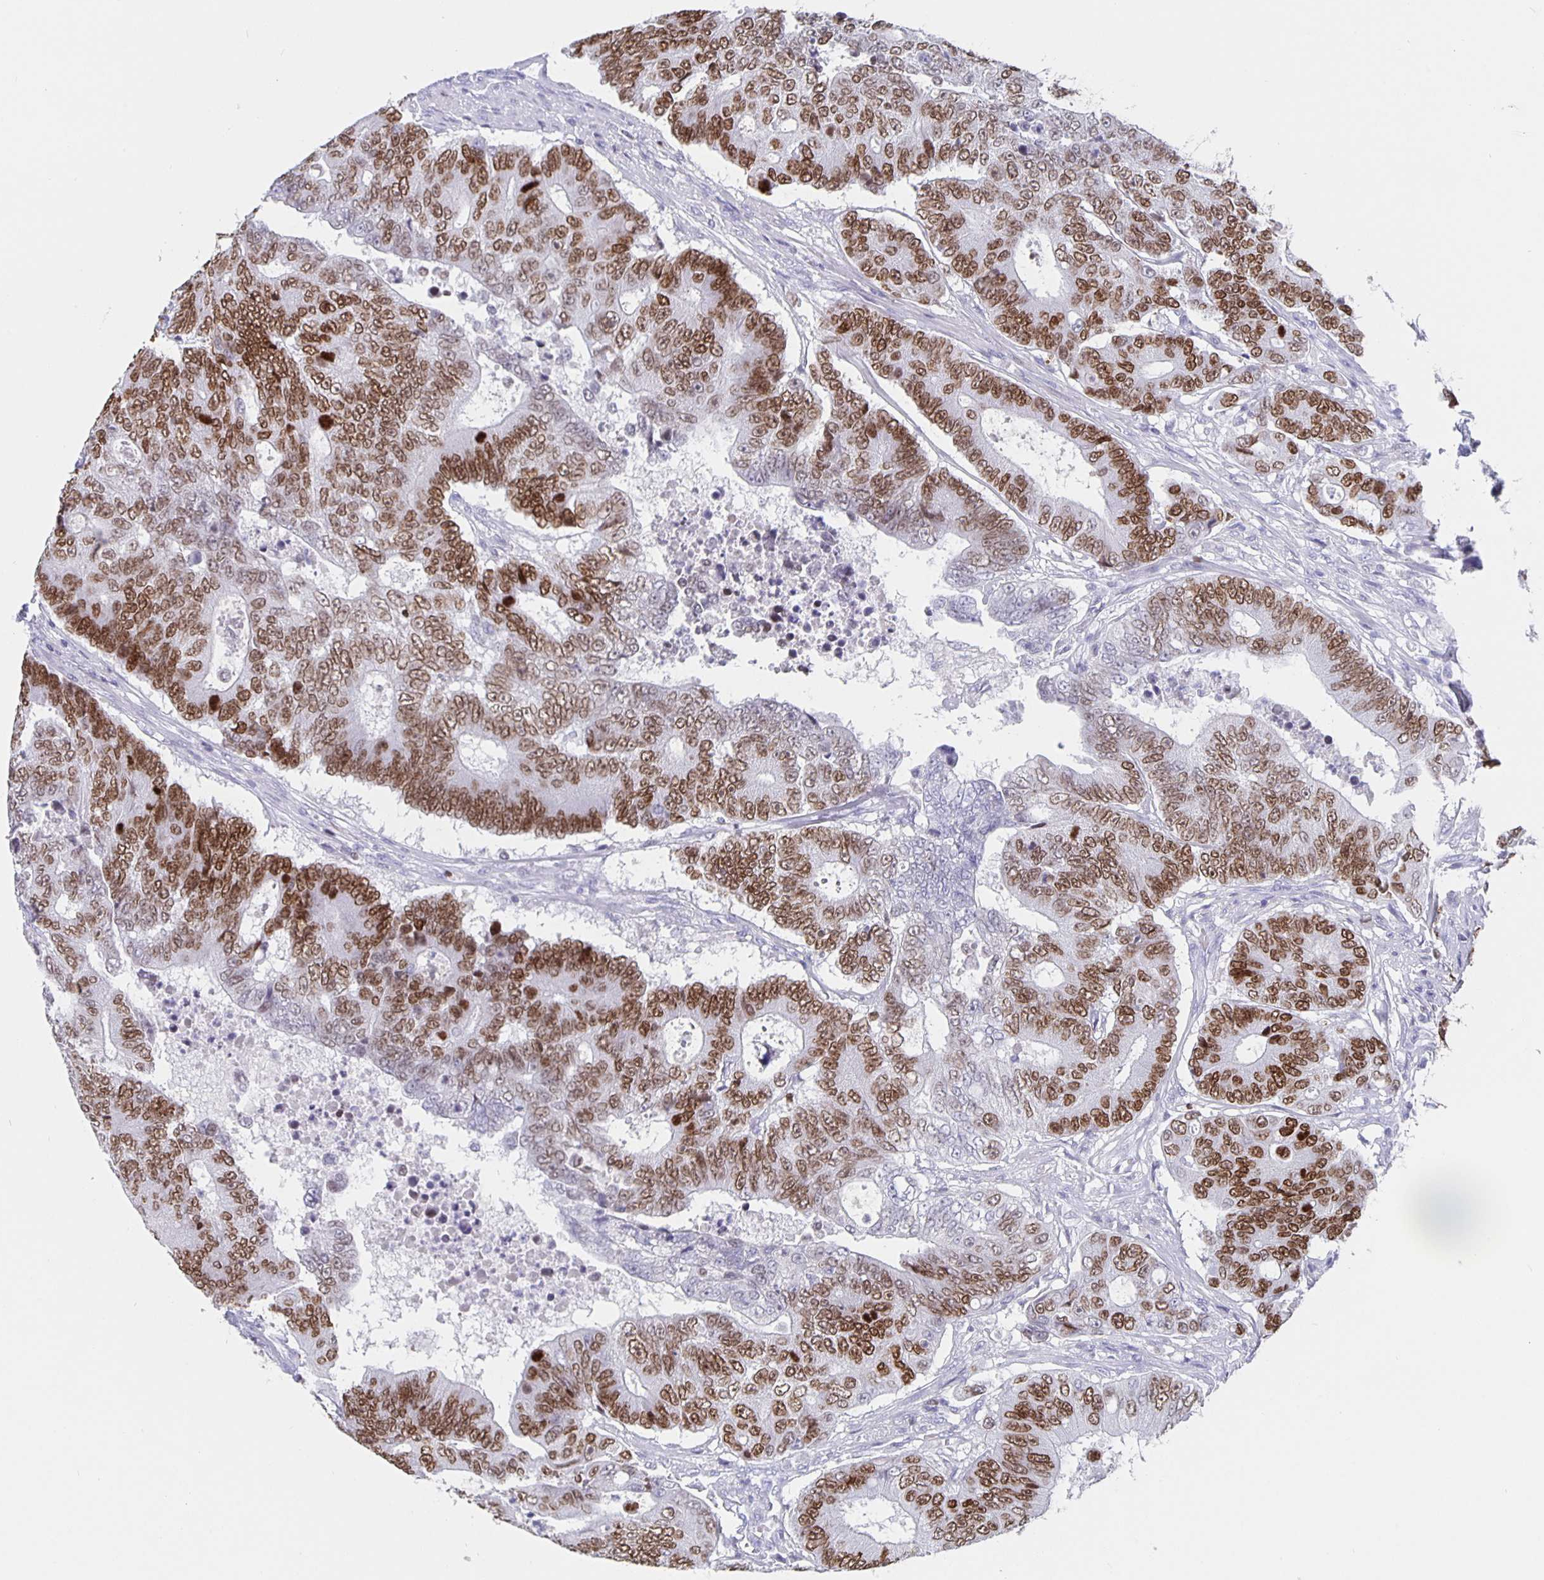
{"staining": {"intensity": "moderate", "quantity": ">75%", "location": "nuclear"}, "tissue": "colorectal cancer", "cell_type": "Tumor cells", "image_type": "cancer", "snomed": [{"axis": "morphology", "description": "Adenocarcinoma, NOS"}, {"axis": "topography", "description": "Colon"}], "caption": "Immunohistochemical staining of colorectal cancer (adenocarcinoma) reveals moderate nuclear protein positivity in about >75% of tumor cells.", "gene": "SATB2", "patient": {"sex": "female", "age": 48}}